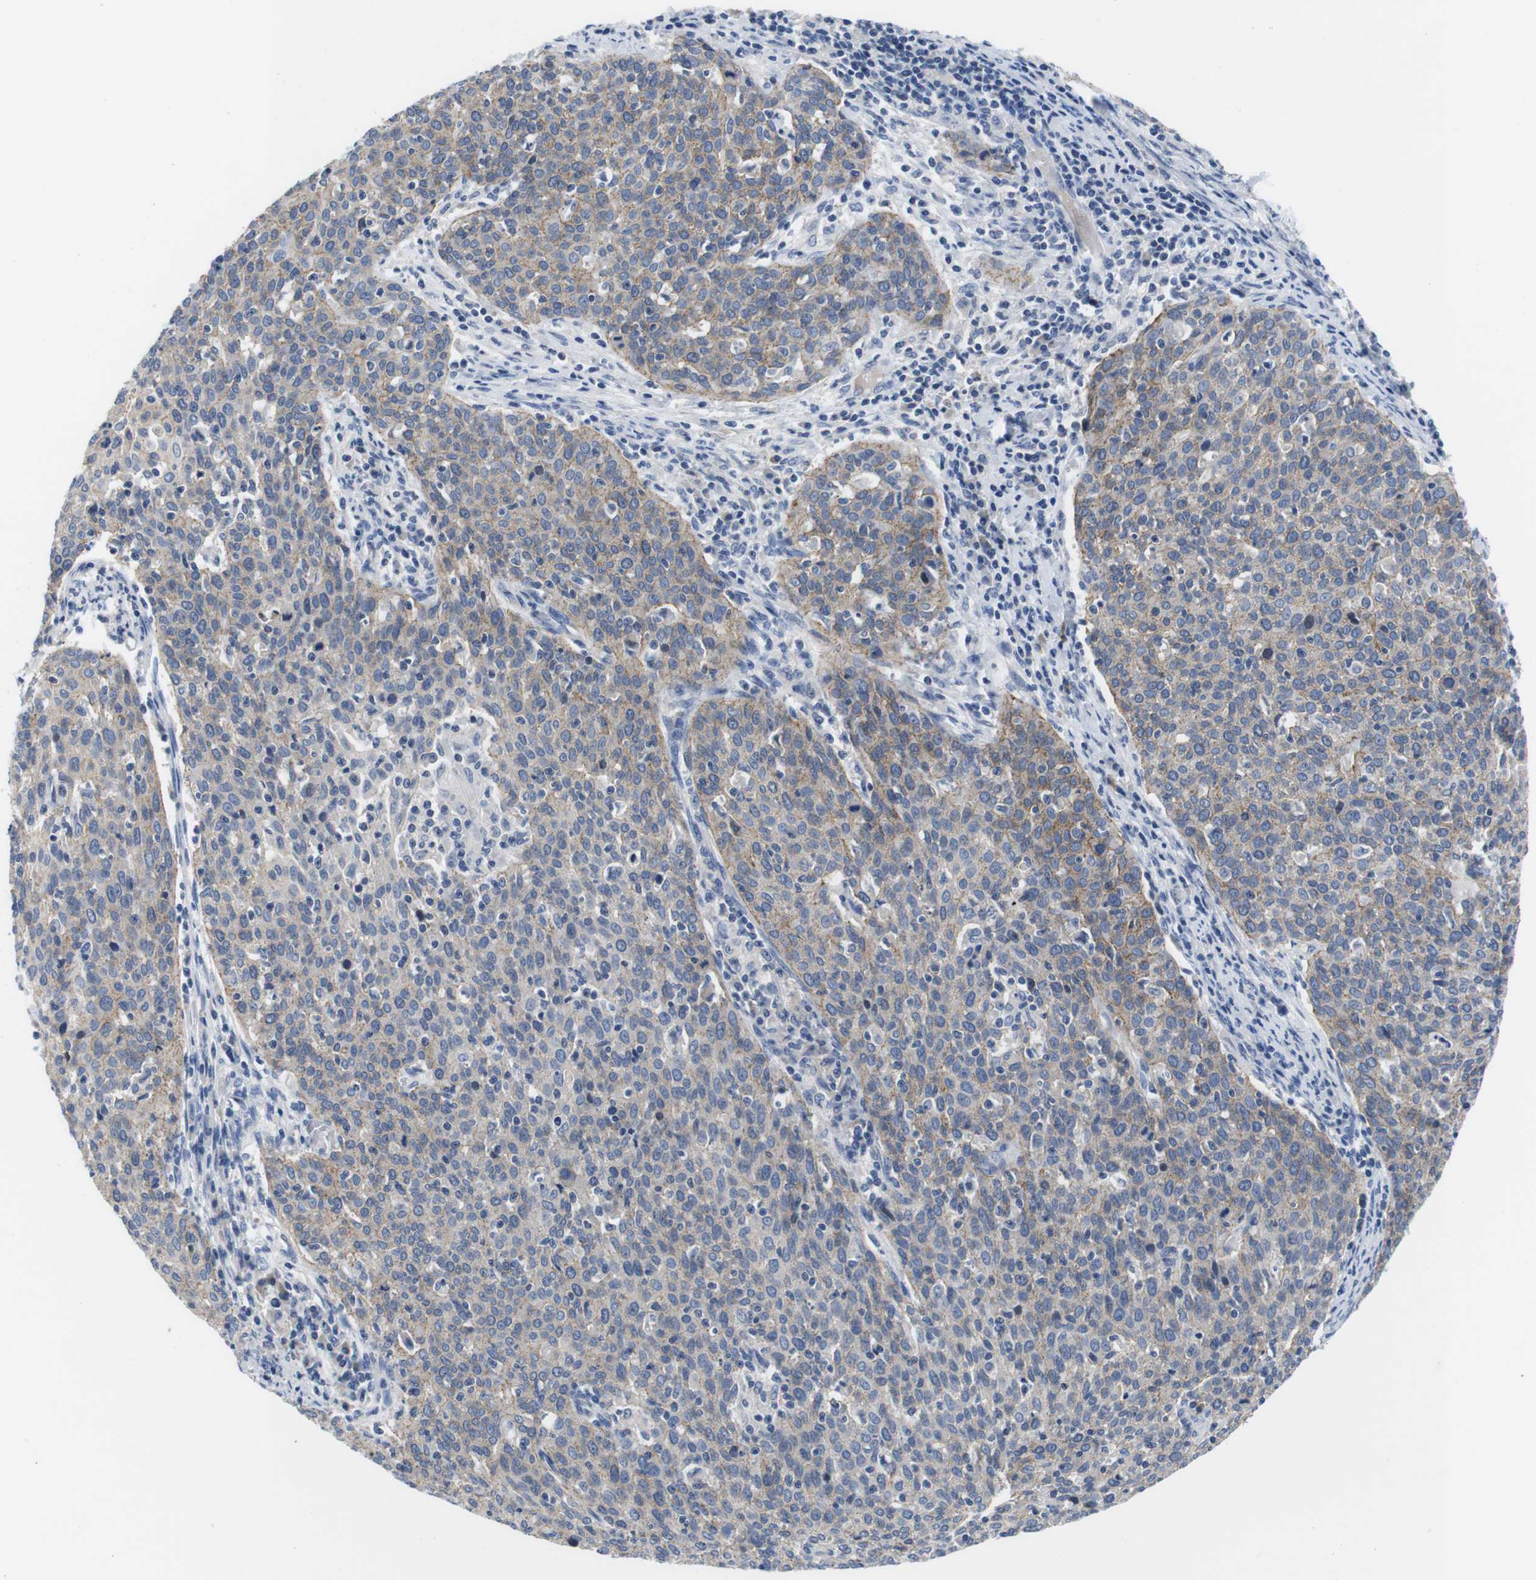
{"staining": {"intensity": "weak", "quantity": ">75%", "location": "cytoplasmic/membranous"}, "tissue": "cervical cancer", "cell_type": "Tumor cells", "image_type": "cancer", "snomed": [{"axis": "morphology", "description": "Squamous cell carcinoma, NOS"}, {"axis": "topography", "description": "Cervix"}], "caption": "Approximately >75% of tumor cells in cervical squamous cell carcinoma demonstrate weak cytoplasmic/membranous protein expression as visualized by brown immunohistochemical staining.", "gene": "SCRIB", "patient": {"sex": "female", "age": 38}}